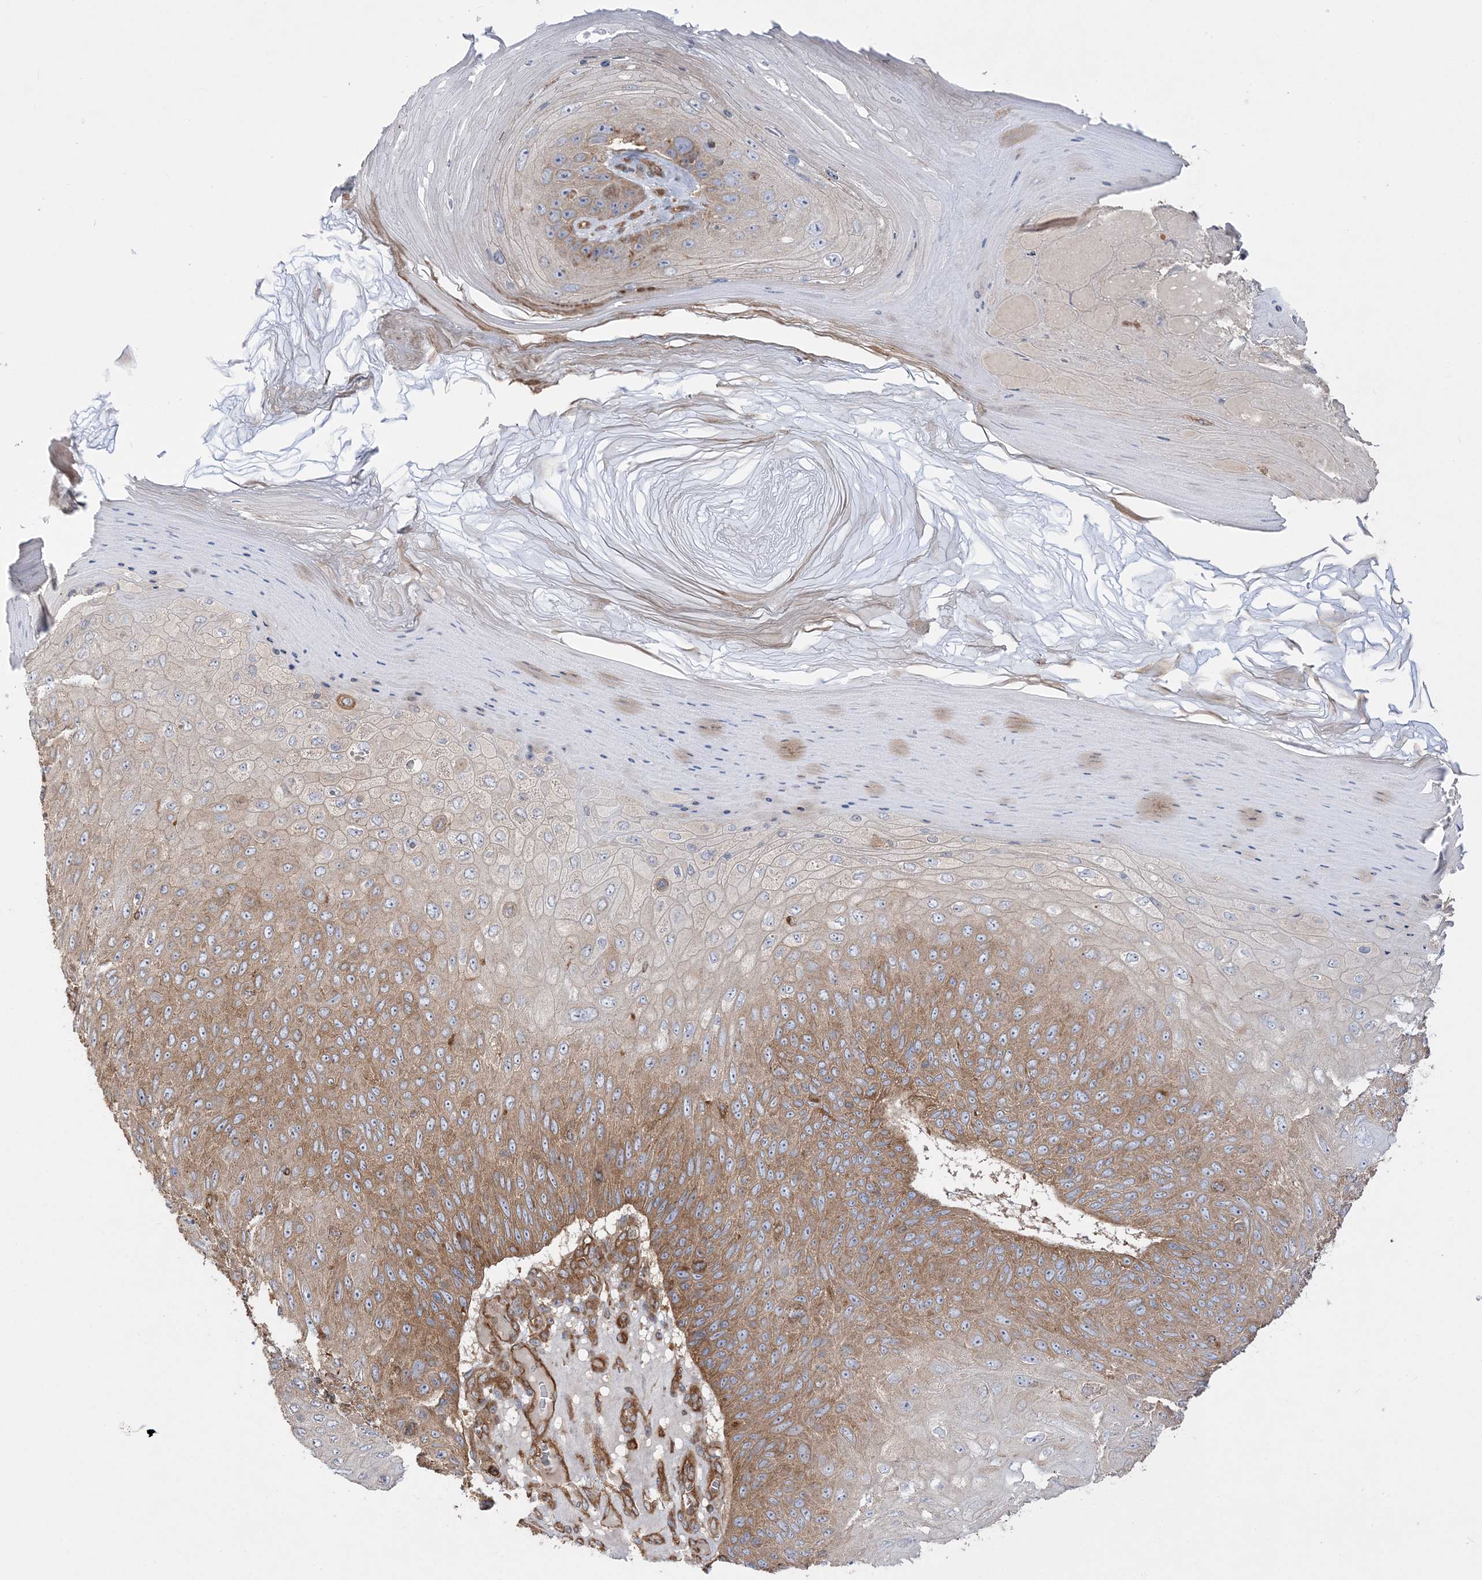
{"staining": {"intensity": "moderate", "quantity": ">75%", "location": "cytoplasmic/membranous"}, "tissue": "skin cancer", "cell_type": "Tumor cells", "image_type": "cancer", "snomed": [{"axis": "morphology", "description": "Squamous cell carcinoma, NOS"}, {"axis": "topography", "description": "Skin"}], "caption": "Moderate cytoplasmic/membranous expression is appreciated in about >75% of tumor cells in skin cancer.", "gene": "TBC1D5", "patient": {"sex": "female", "age": 88}}